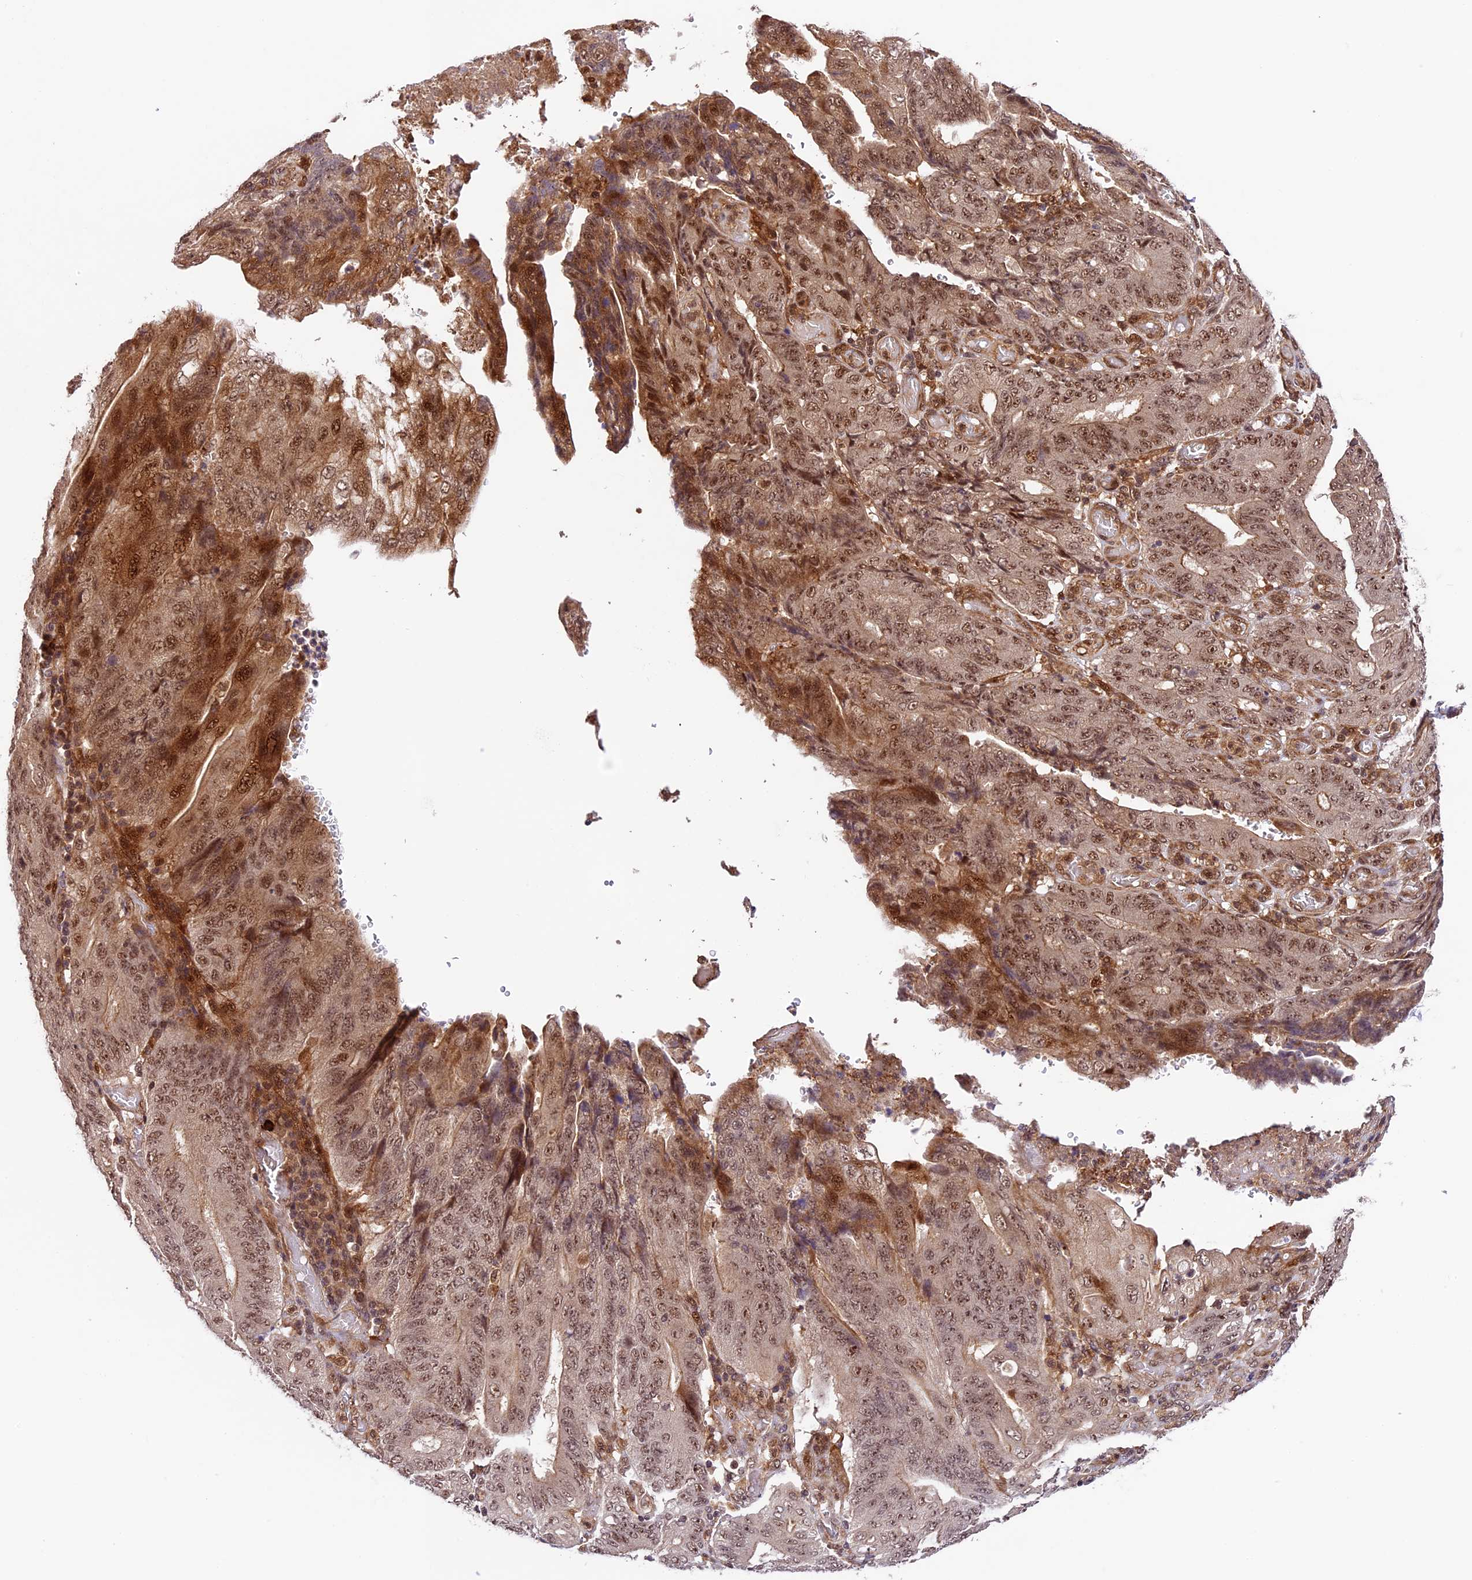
{"staining": {"intensity": "moderate", "quantity": ">75%", "location": "cytoplasmic/membranous,nuclear"}, "tissue": "stomach cancer", "cell_type": "Tumor cells", "image_type": "cancer", "snomed": [{"axis": "morphology", "description": "Adenocarcinoma, NOS"}, {"axis": "topography", "description": "Stomach"}], "caption": "Human stomach adenocarcinoma stained with a brown dye displays moderate cytoplasmic/membranous and nuclear positive staining in approximately >75% of tumor cells.", "gene": "DHX38", "patient": {"sex": "female", "age": 73}}